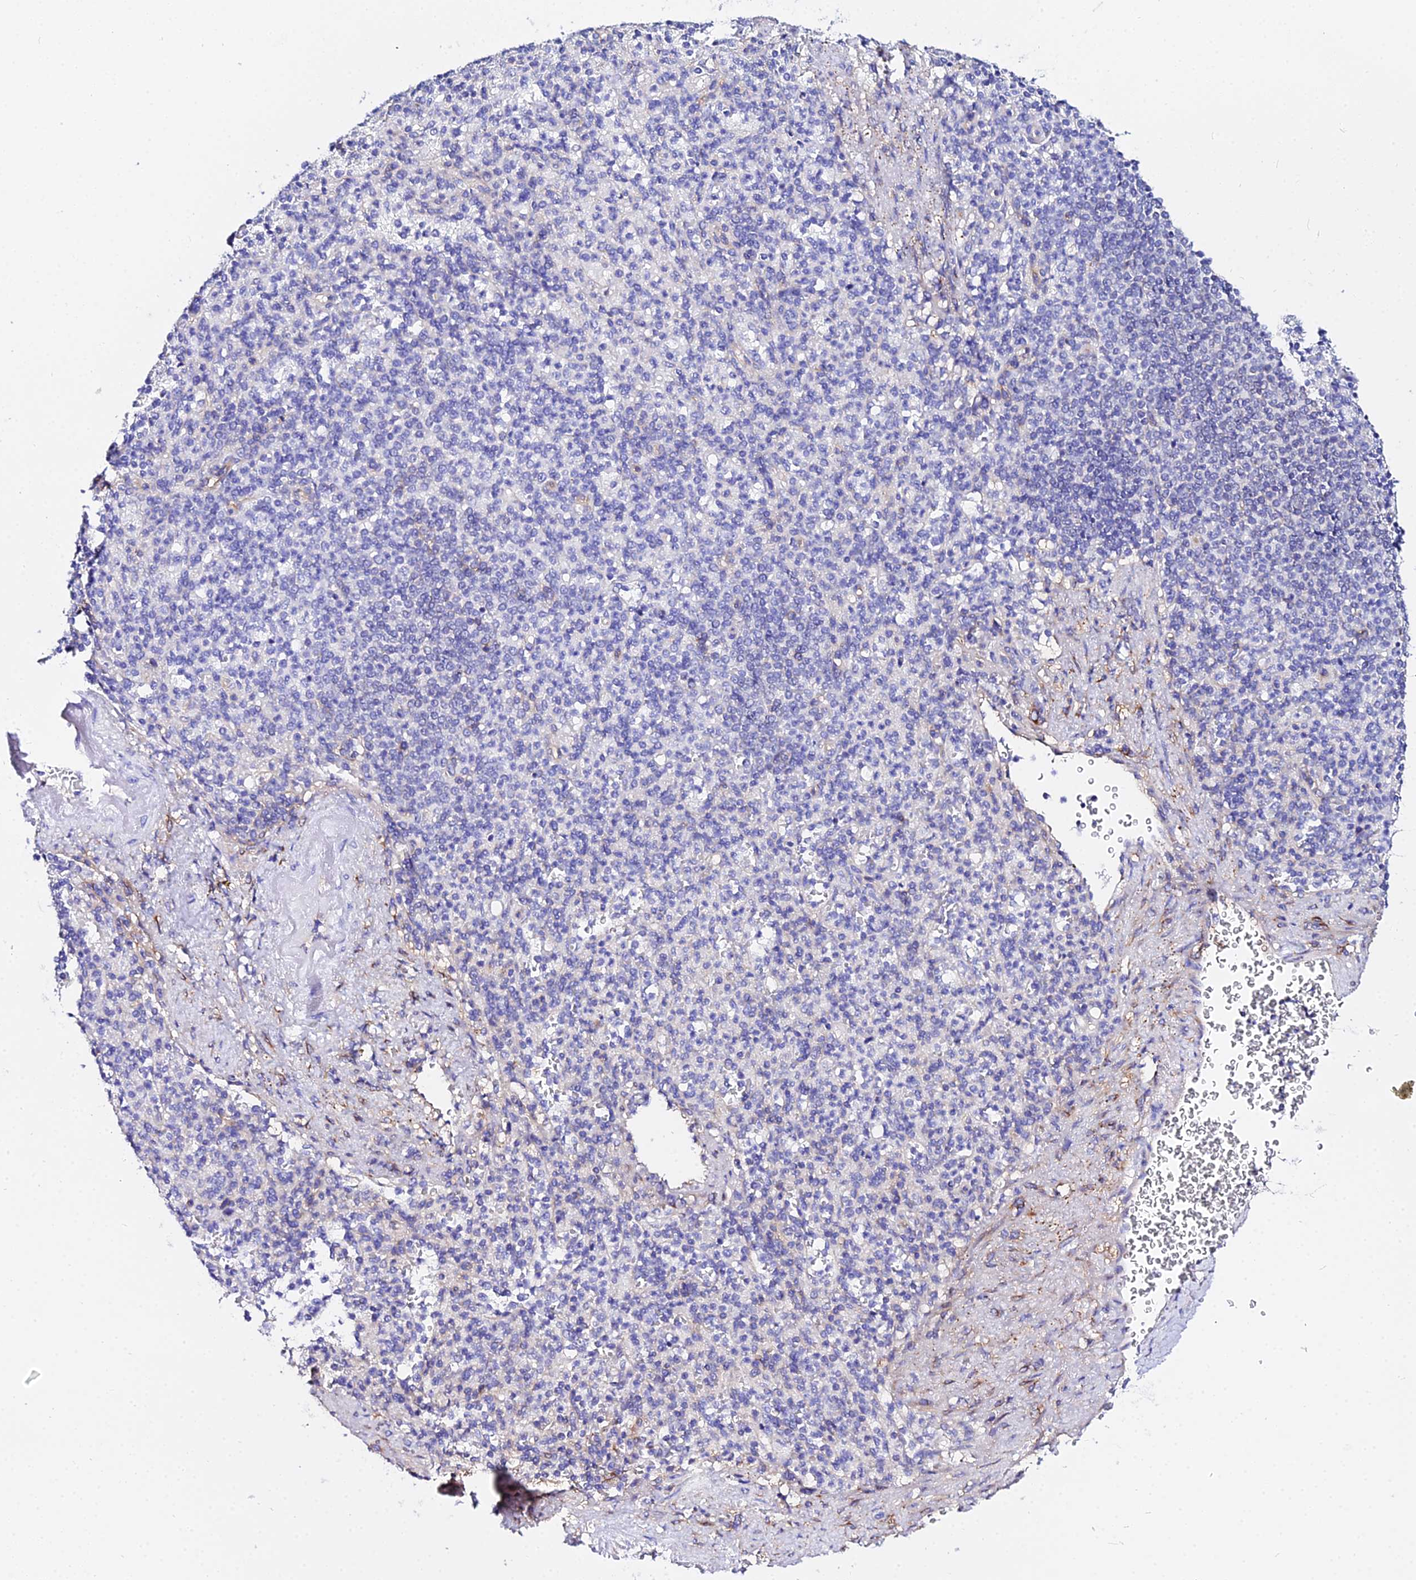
{"staining": {"intensity": "negative", "quantity": "none", "location": "none"}, "tissue": "spleen", "cell_type": "Cells in red pulp", "image_type": "normal", "snomed": [{"axis": "morphology", "description": "Normal tissue, NOS"}, {"axis": "topography", "description": "Spleen"}], "caption": "Human spleen stained for a protein using IHC shows no positivity in cells in red pulp.", "gene": "DAW1", "patient": {"sex": "female", "age": 74}}